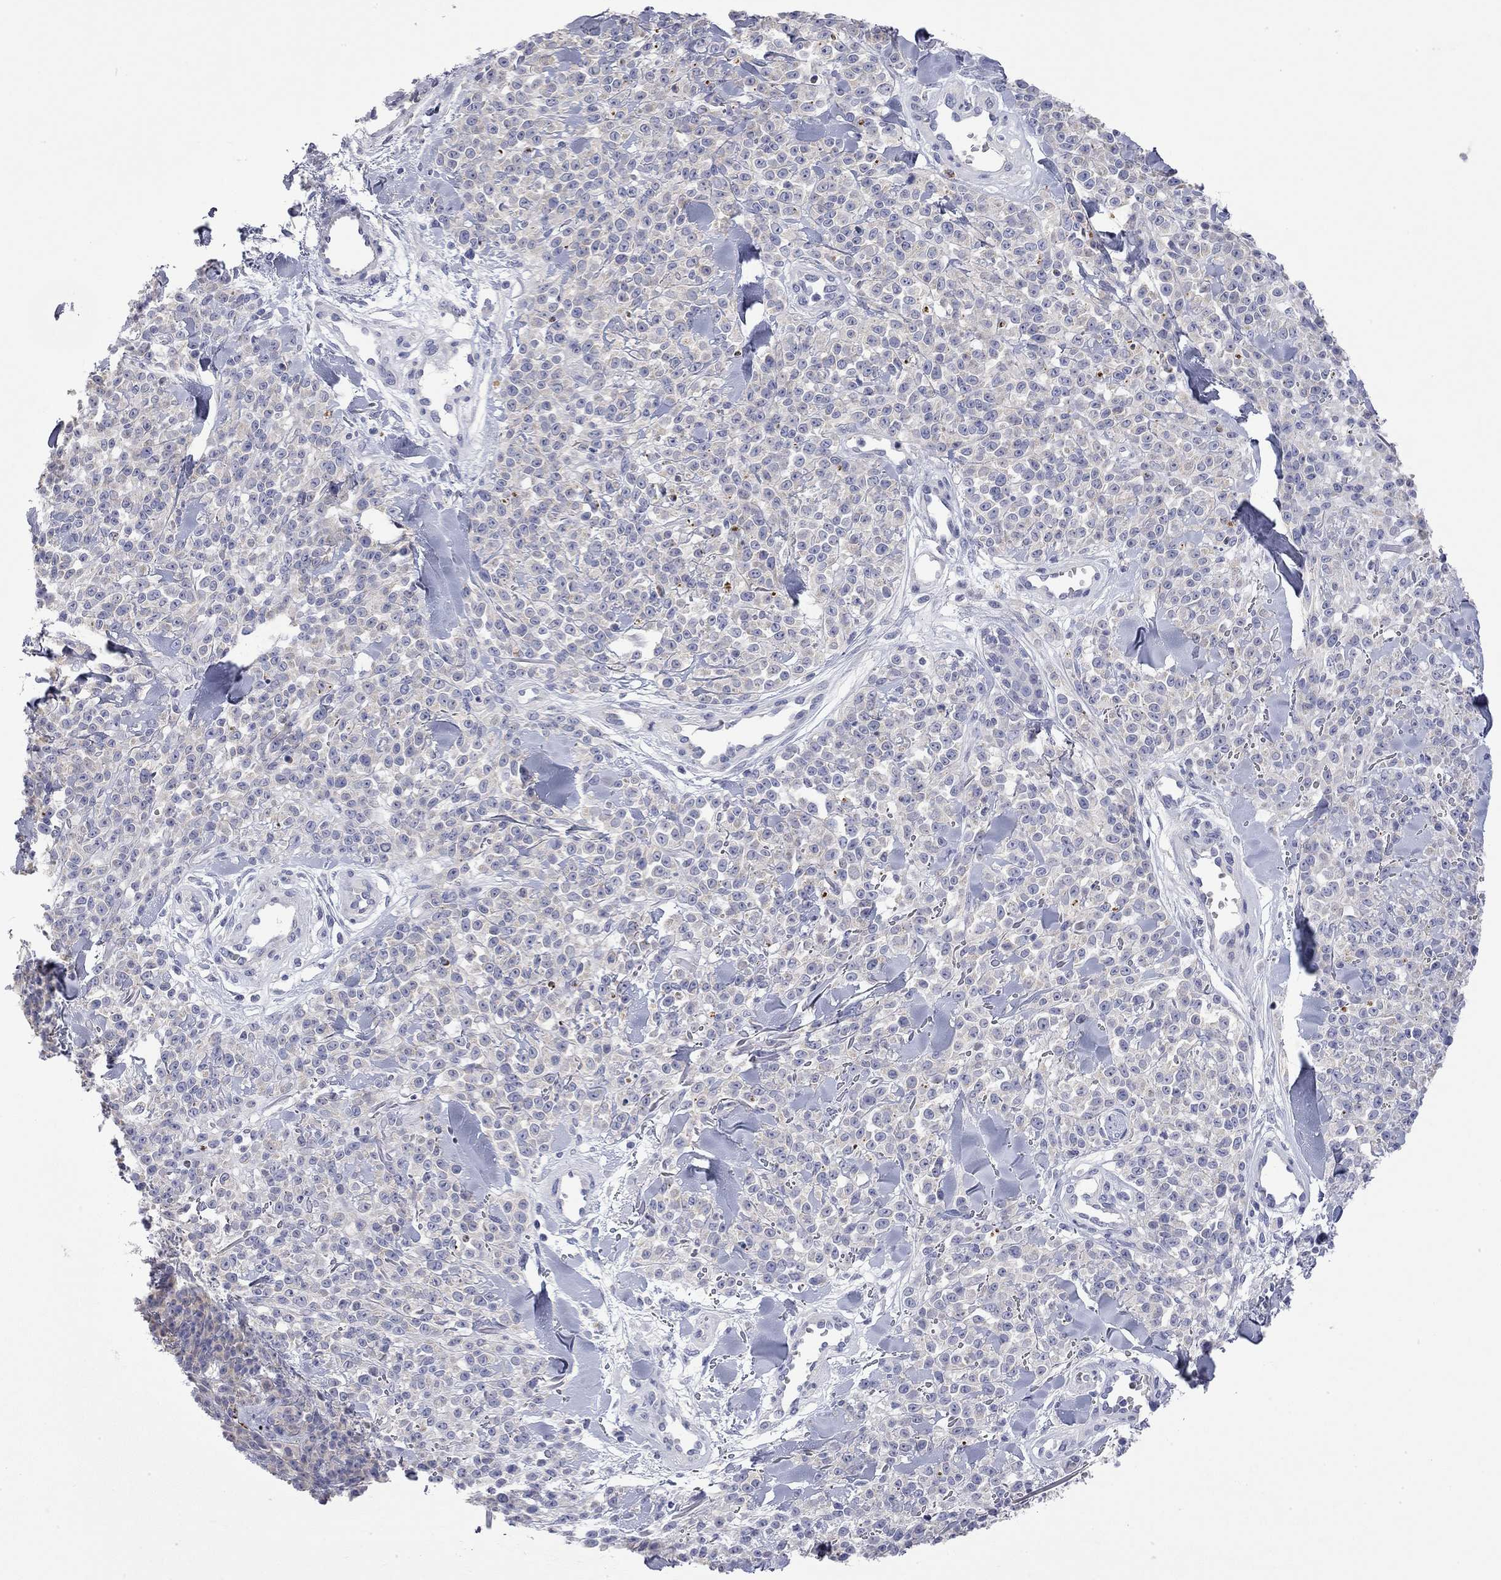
{"staining": {"intensity": "negative", "quantity": "none", "location": "none"}, "tissue": "melanoma", "cell_type": "Tumor cells", "image_type": "cancer", "snomed": [{"axis": "morphology", "description": "Malignant melanoma, NOS"}, {"axis": "topography", "description": "Skin"}, {"axis": "topography", "description": "Skin of trunk"}], "caption": "A micrograph of human malignant melanoma is negative for staining in tumor cells.", "gene": "ABCB4", "patient": {"sex": "male", "age": 74}}